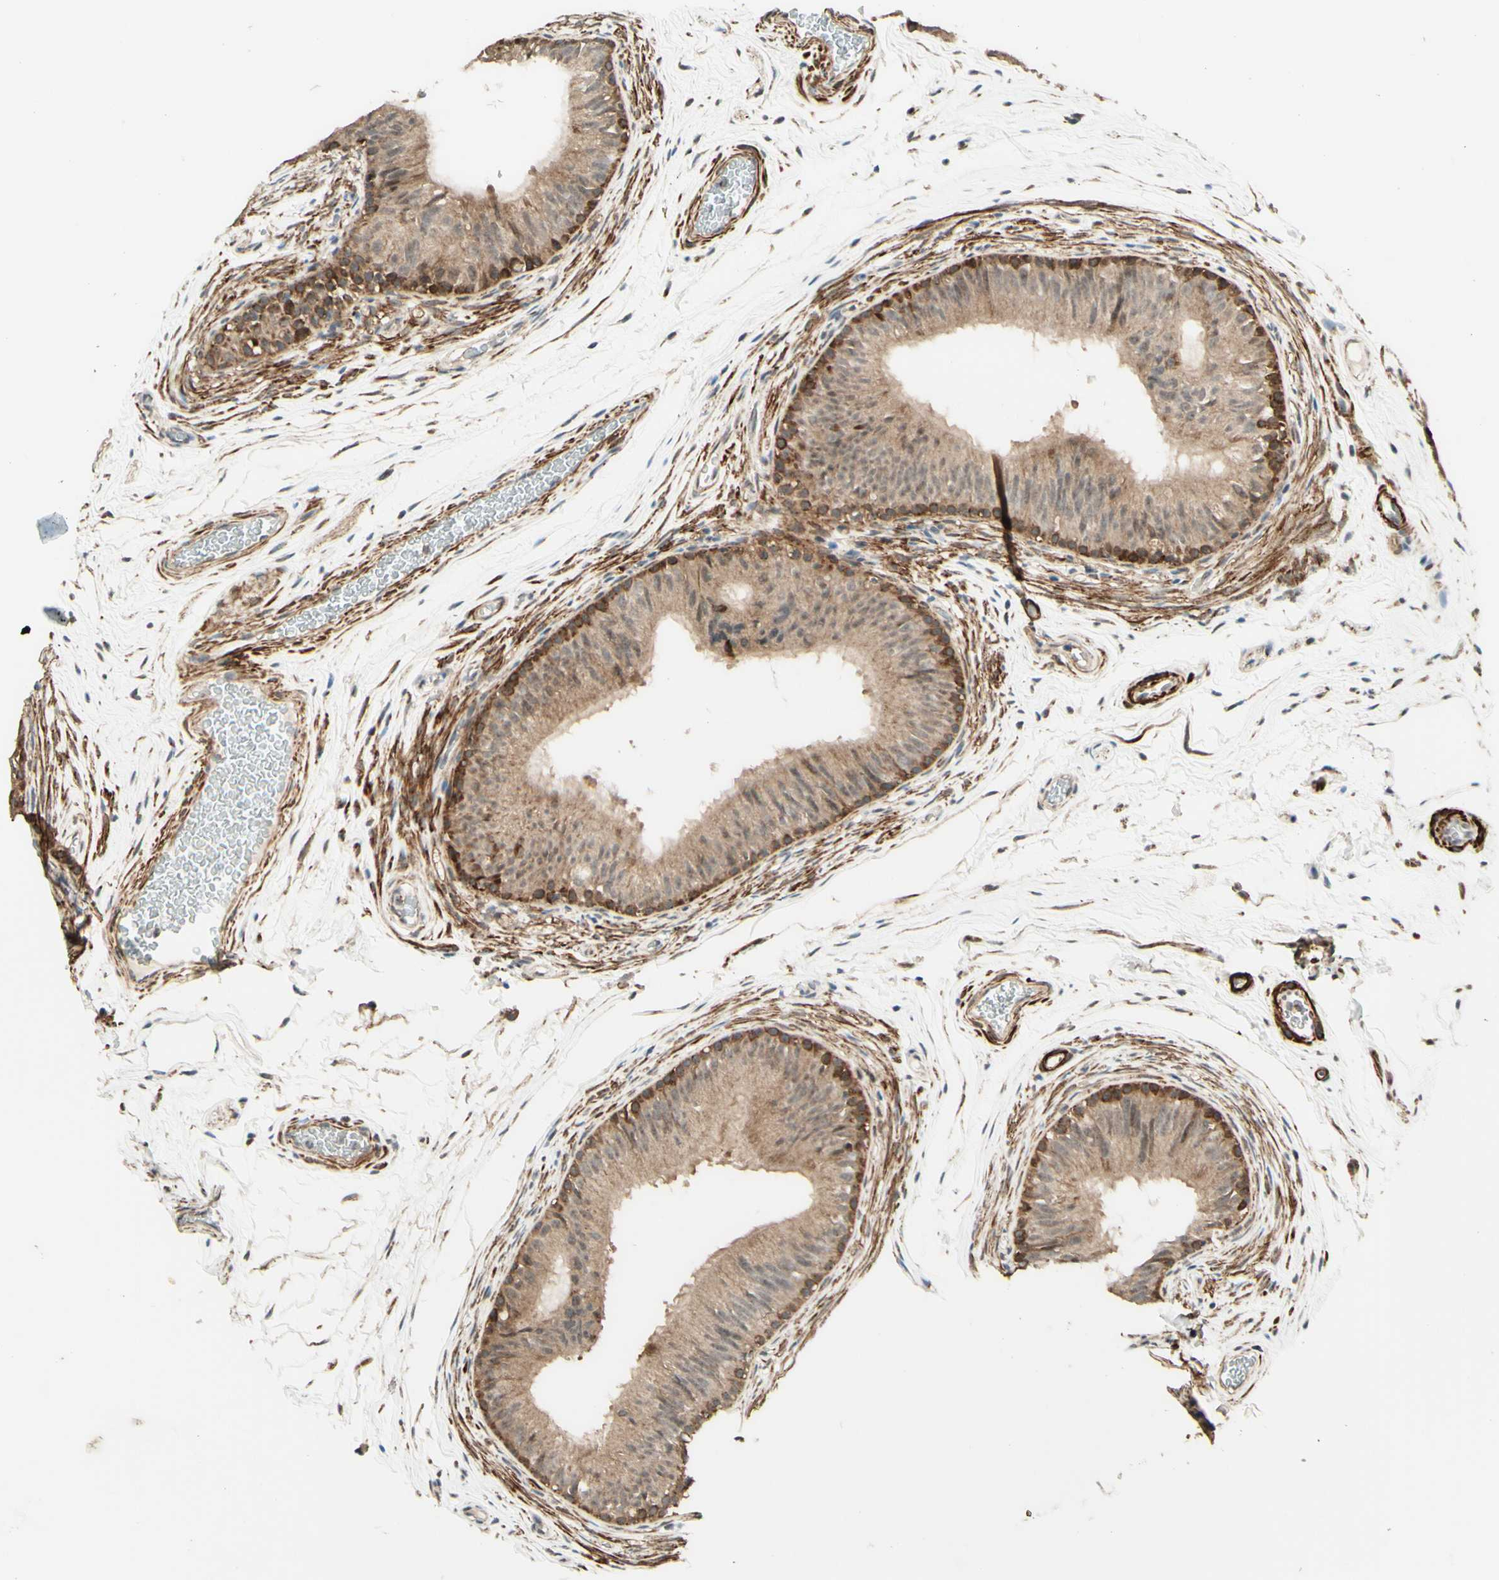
{"staining": {"intensity": "moderate", "quantity": ">75%", "location": "cytoplasmic/membranous"}, "tissue": "epididymis", "cell_type": "Glandular cells", "image_type": "normal", "snomed": [{"axis": "morphology", "description": "Normal tissue, NOS"}, {"axis": "topography", "description": "Epididymis"}], "caption": "Immunohistochemistry (DAB (3,3'-diaminobenzidine)) staining of unremarkable epididymis displays moderate cytoplasmic/membranous protein expression in approximately >75% of glandular cells. (DAB (3,3'-diaminobenzidine) = brown stain, brightfield microscopy at high magnification).", "gene": "DHRS3", "patient": {"sex": "male", "age": 36}}